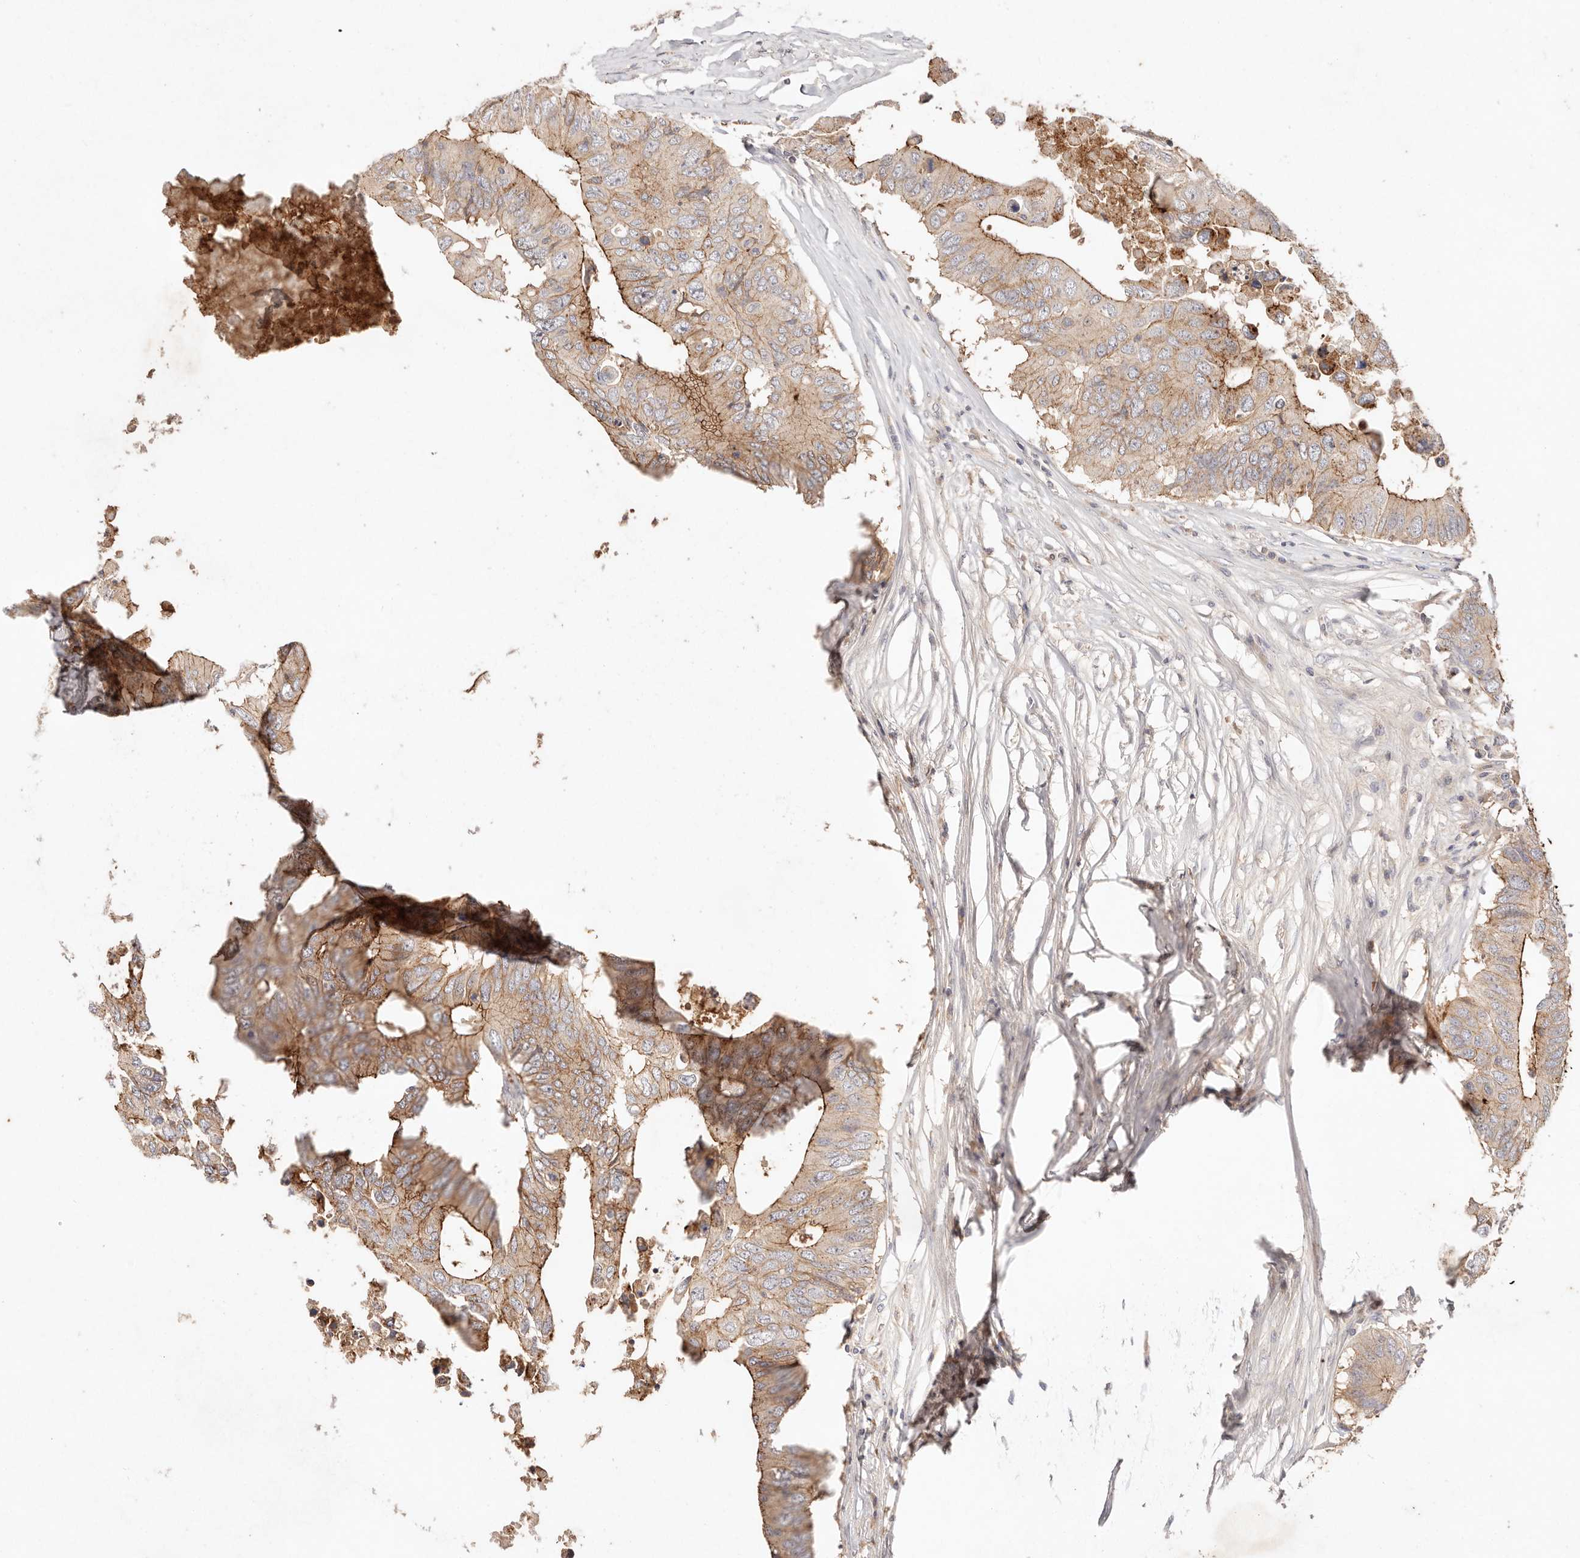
{"staining": {"intensity": "moderate", "quantity": ">75%", "location": "cytoplasmic/membranous"}, "tissue": "colorectal cancer", "cell_type": "Tumor cells", "image_type": "cancer", "snomed": [{"axis": "morphology", "description": "Adenocarcinoma, NOS"}, {"axis": "topography", "description": "Colon"}], "caption": "Adenocarcinoma (colorectal) stained with a brown dye exhibits moderate cytoplasmic/membranous positive expression in approximately >75% of tumor cells.", "gene": "CXADR", "patient": {"sex": "male", "age": 71}}